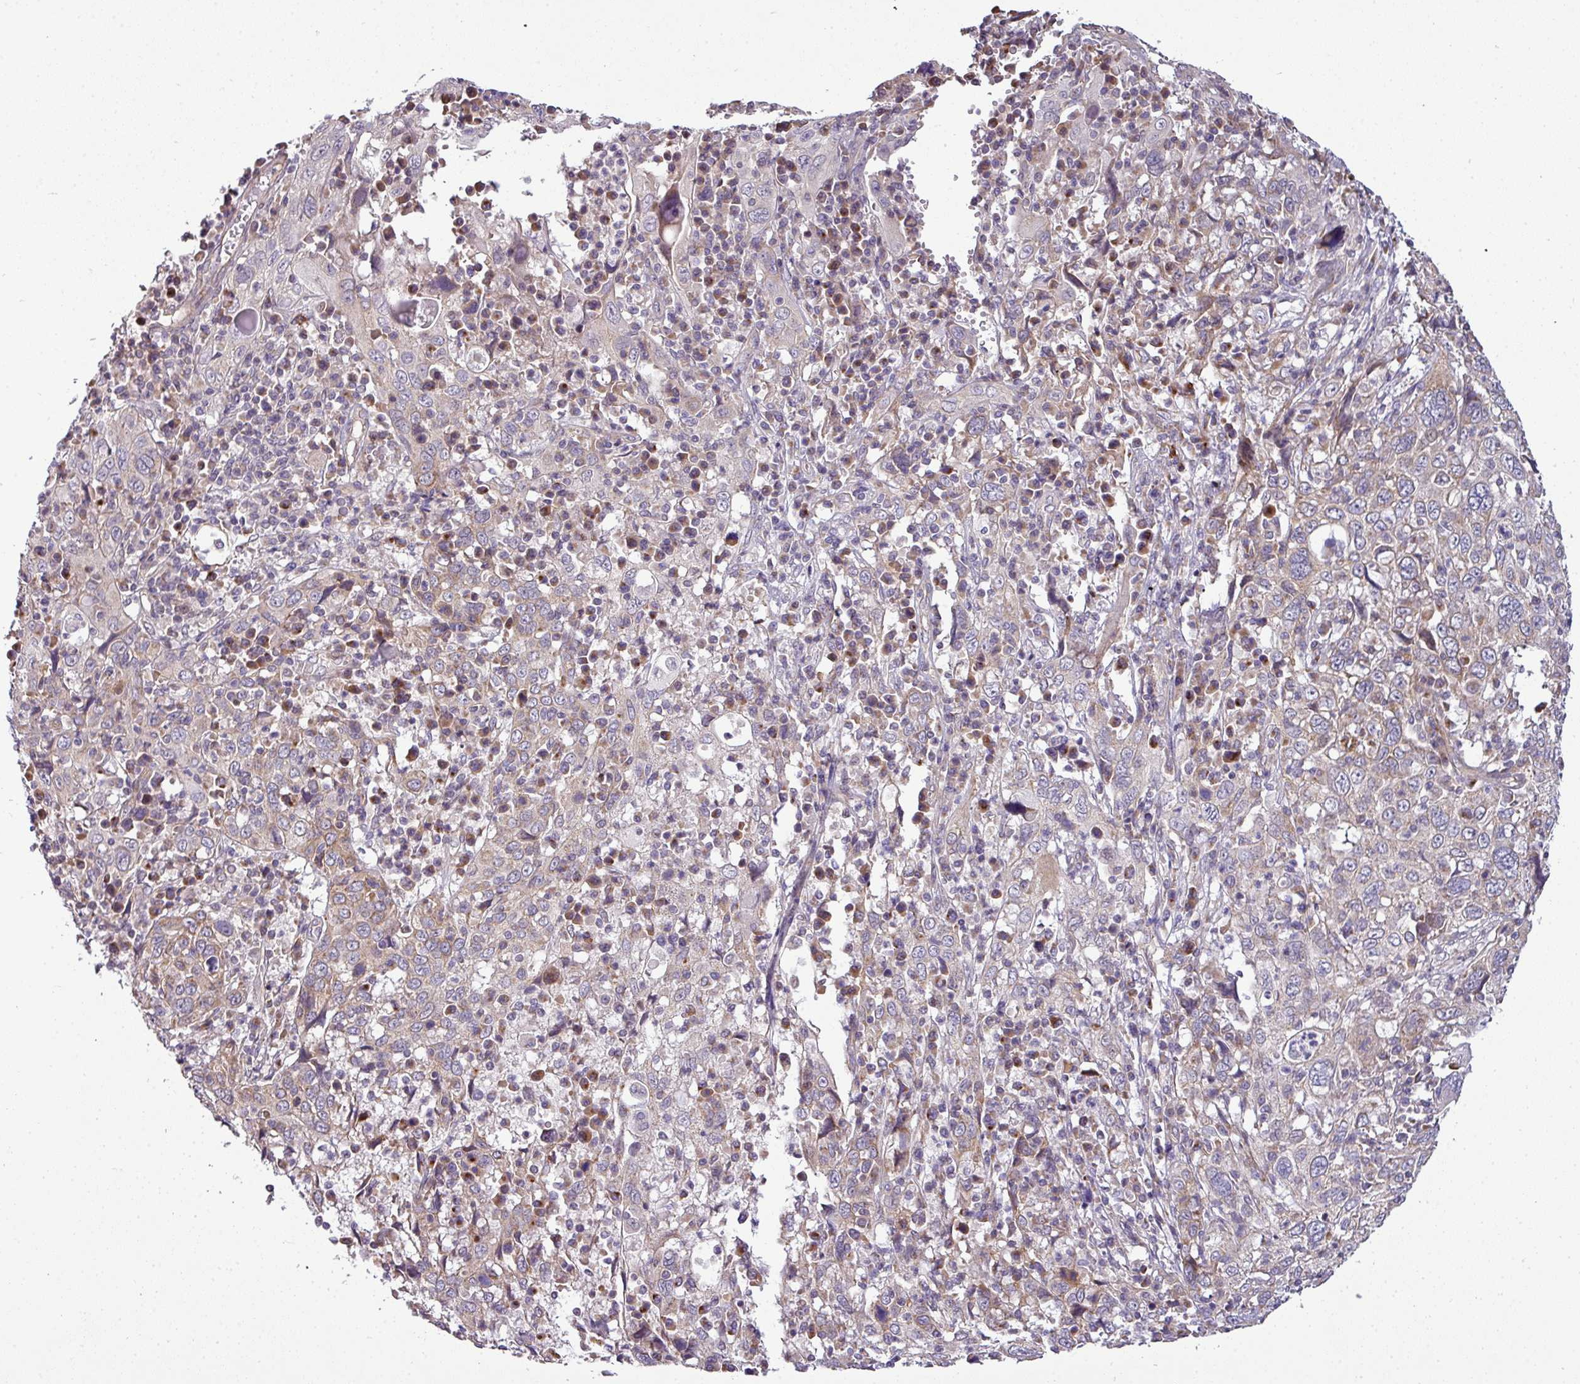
{"staining": {"intensity": "moderate", "quantity": ">75%", "location": "cytoplasmic/membranous"}, "tissue": "cervical cancer", "cell_type": "Tumor cells", "image_type": "cancer", "snomed": [{"axis": "morphology", "description": "Squamous cell carcinoma, NOS"}, {"axis": "topography", "description": "Cervix"}], "caption": "A brown stain labels moderate cytoplasmic/membranous expression of a protein in human squamous cell carcinoma (cervical) tumor cells.", "gene": "TIMMDC1", "patient": {"sex": "female", "age": 46}}